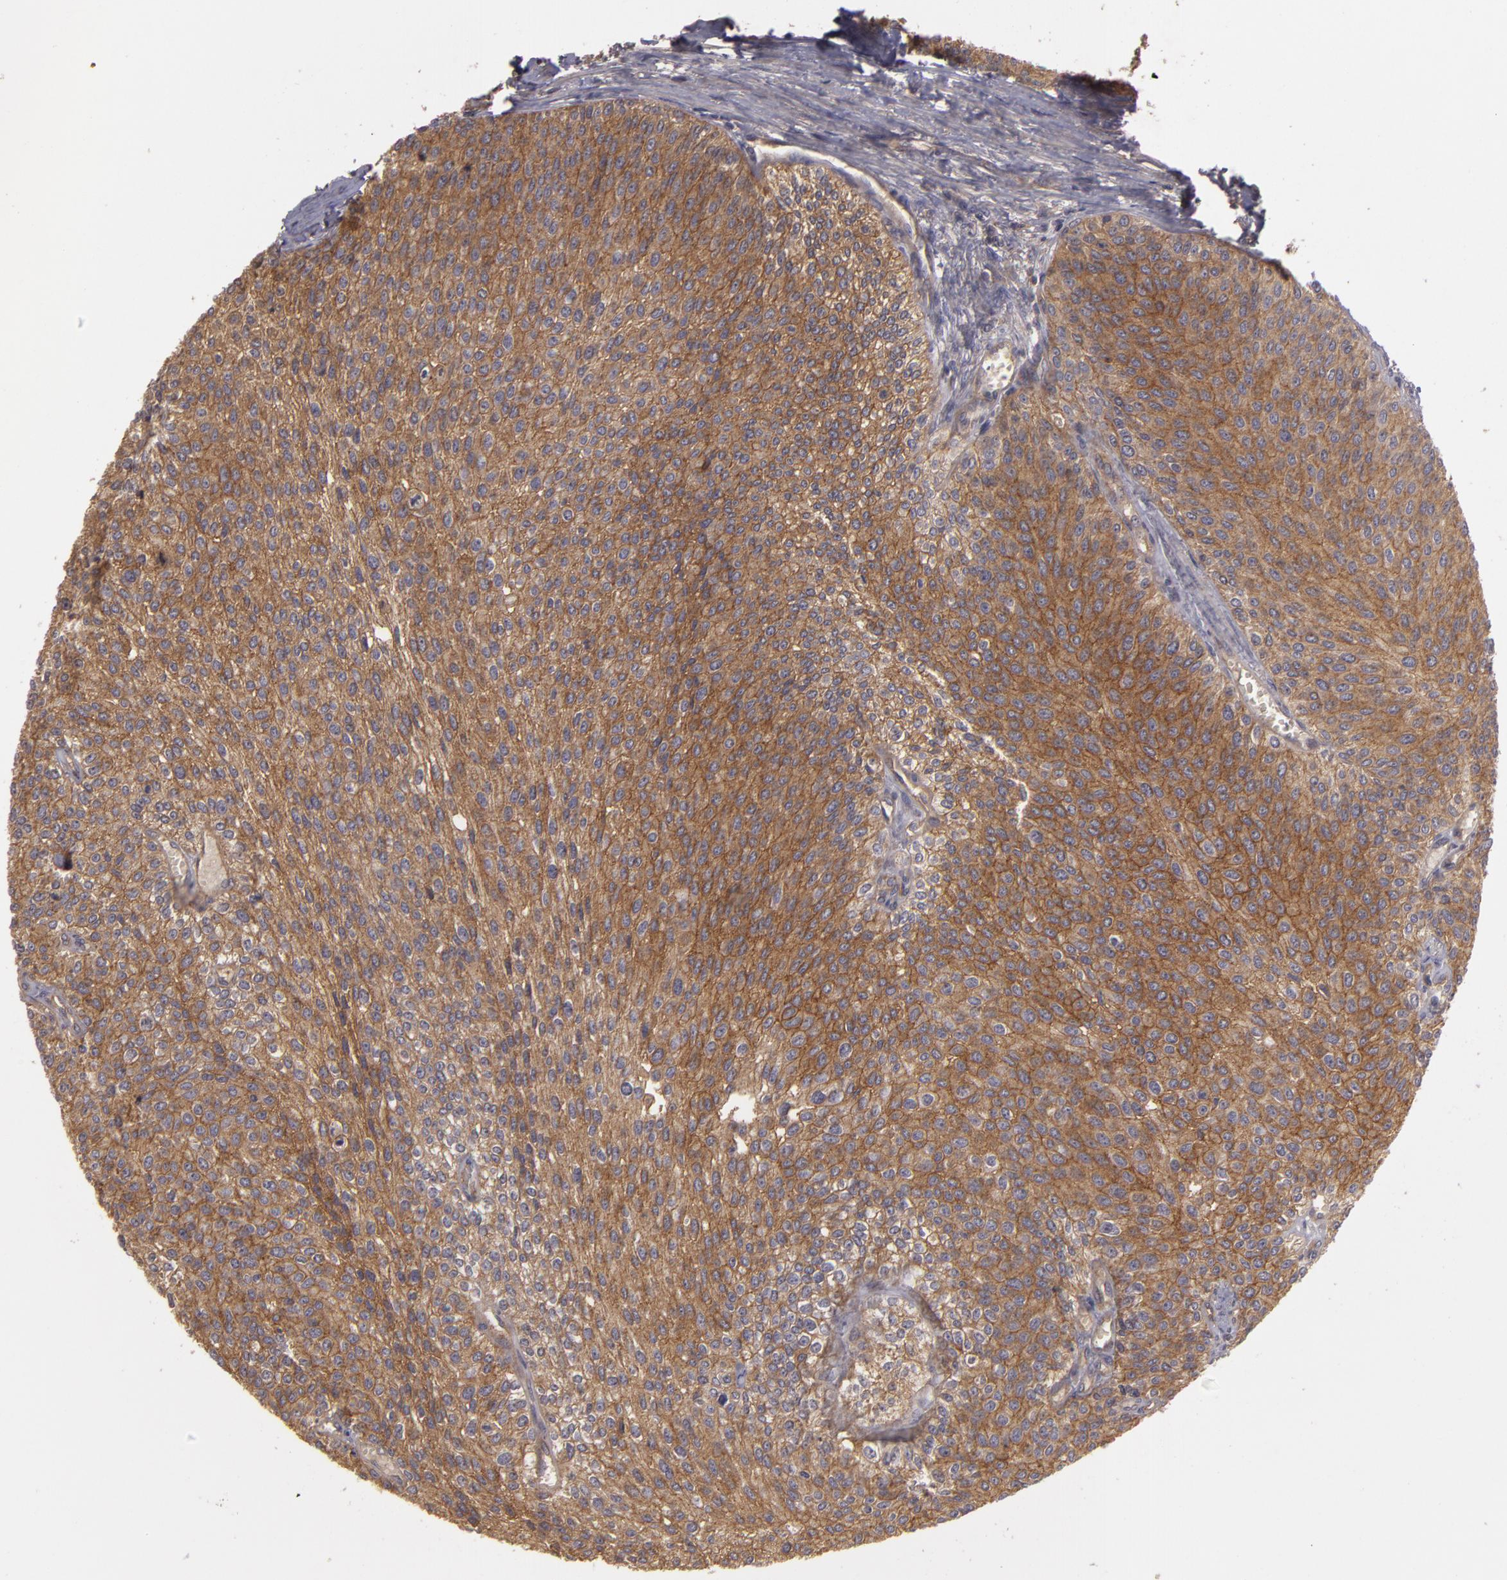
{"staining": {"intensity": "strong", "quantity": ">75%", "location": "cytoplasmic/membranous"}, "tissue": "urothelial cancer", "cell_type": "Tumor cells", "image_type": "cancer", "snomed": [{"axis": "morphology", "description": "Urothelial carcinoma, Low grade"}, {"axis": "topography", "description": "Urinary bladder"}], "caption": "This image exhibits urothelial cancer stained with immunohistochemistry (IHC) to label a protein in brown. The cytoplasmic/membranous of tumor cells show strong positivity for the protein. Nuclei are counter-stained blue.", "gene": "HRAS", "patient": {"sex": "female", "age": 73}}